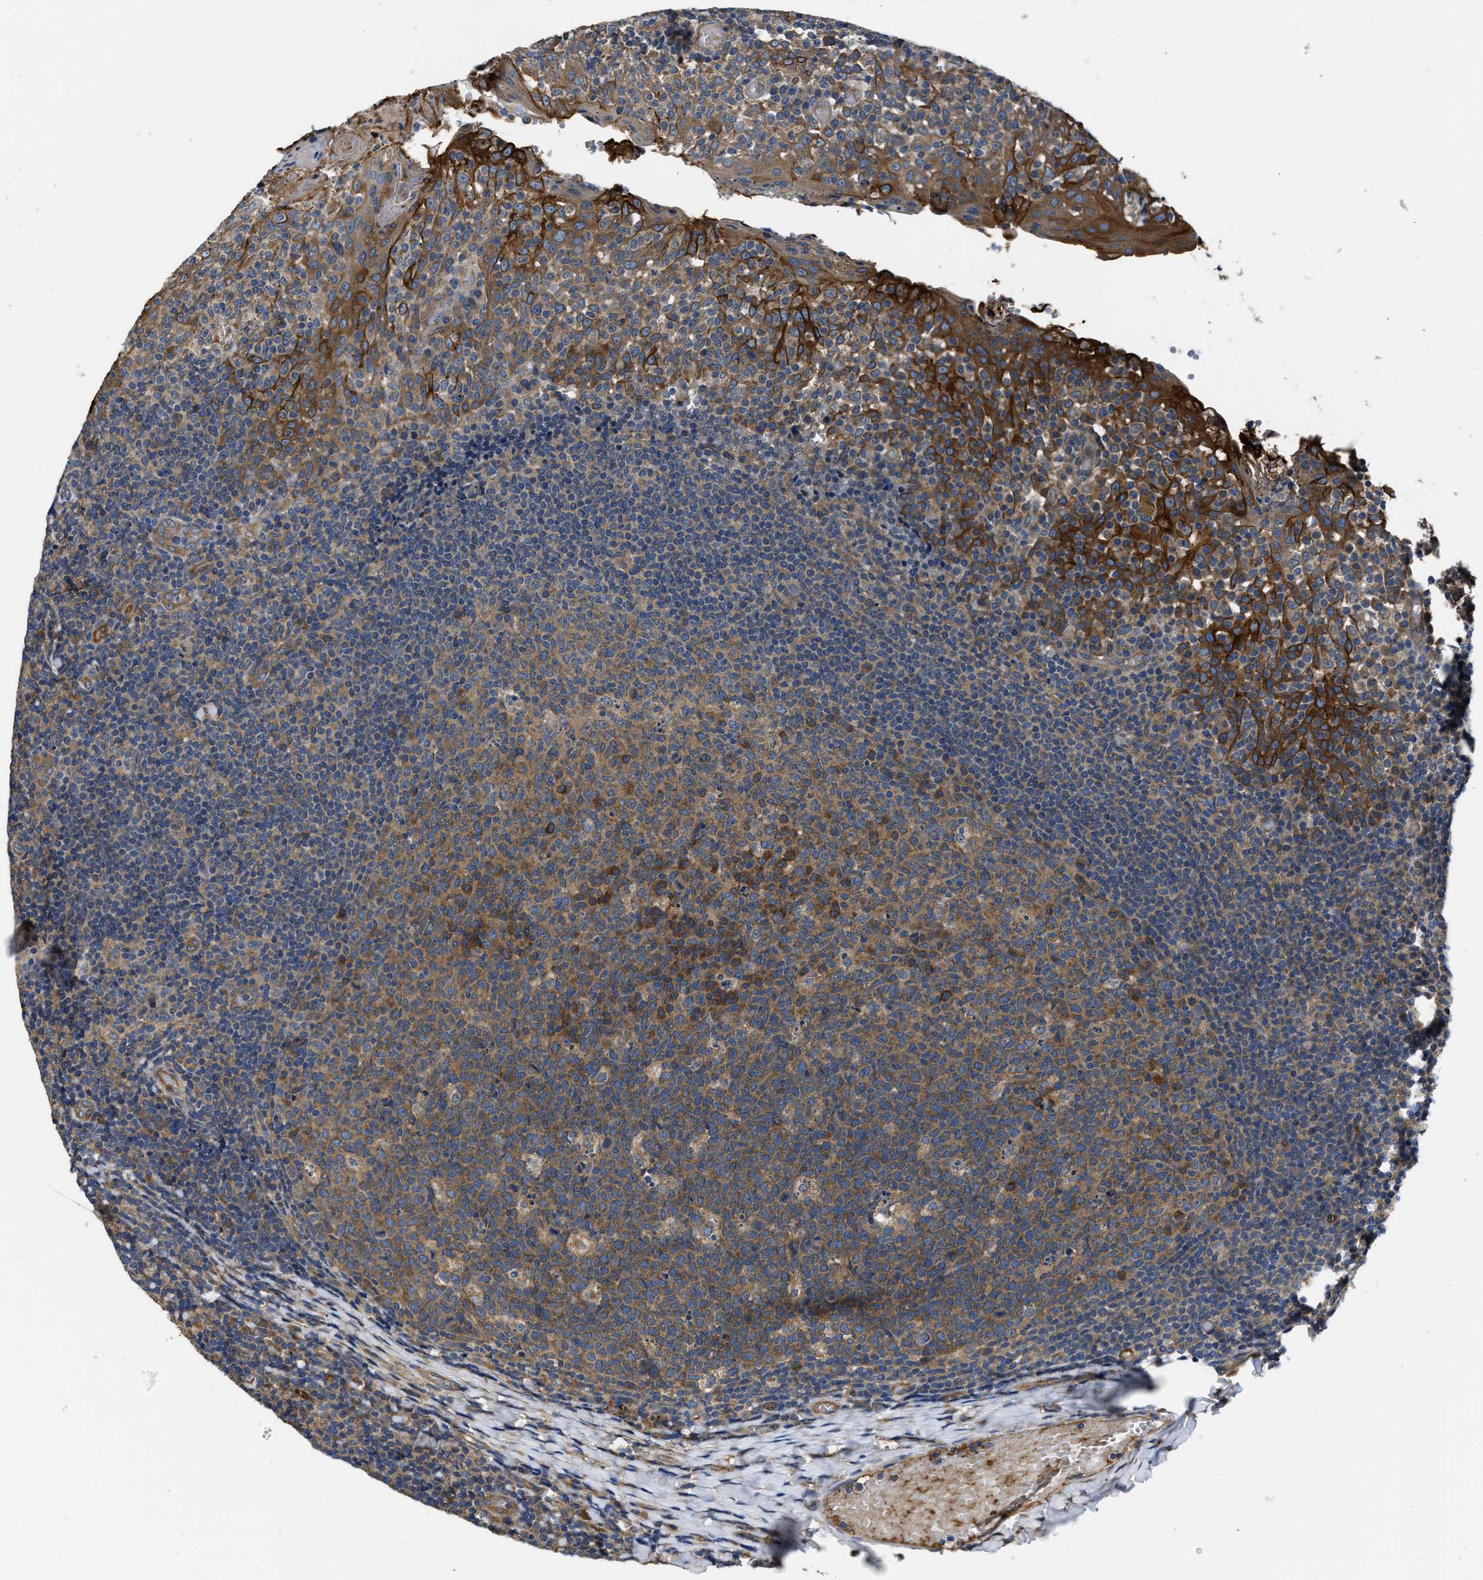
{"staining": {"intensity": "moderate", "quantity": "25%-75%", "location": "cytoplasmic/membranous"}, "tissue": "tonsil", "cell_type": "Germinal center cells", "image_type": "normal", "snomed": [{"axis": "morphology", "description": "Normal tissue, NOS"}, {"axis": "topography", "description": "Tonsil"}], "caption": "Tonsil stained with immunohistochemistry demonstrates moderate cytoplasmic/membranous positivity in about 25%-75% of germinal center cells. (Stains: DAB (3,3'-diaminobenzidine) in brown, nuclei in blue, Microscopy: brightfield microscopy at high magnification).", "gene": "ERC1", "patient": {"sex": "female", "age": 19}}